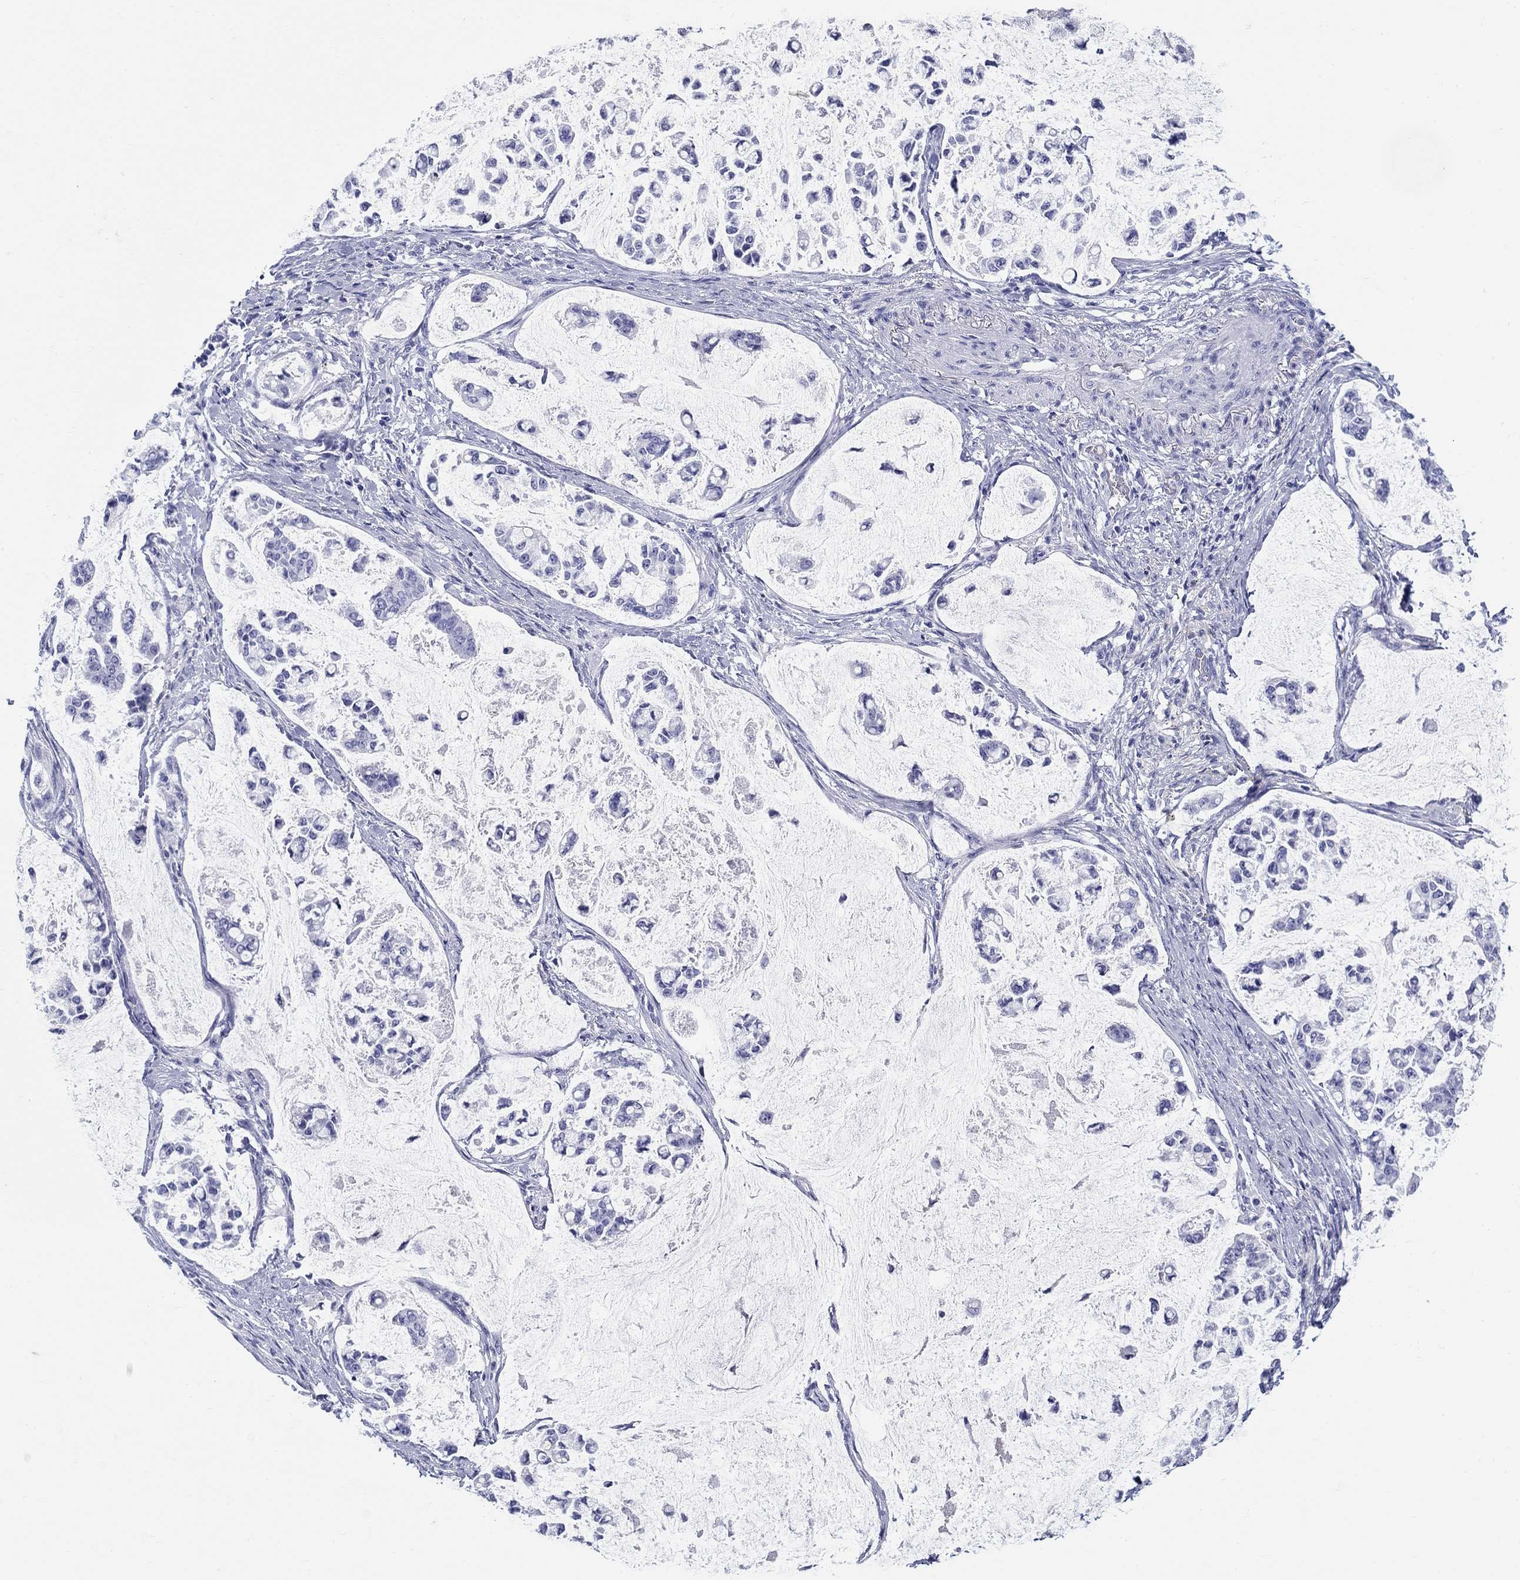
{"staining": {"intensity": "negative", "quantity": "none", "location": "none"}, "tissue": "stomach cancer", "cell_type": "Tumor cells", "image_type": "cancer", "snomed": [{"axis": "morphology", "description": "Adenocarcinoma, NOS"}, {"axis": "topography", "description": "Stomach"}], "caption": "High power microscopy image of an IHC histopathology image of adenocarcinoma (stomach), revealing no significant positivity in tumor cells.", "gene": "LAMP5", "patient": {"sex": "male", "age": 82}}